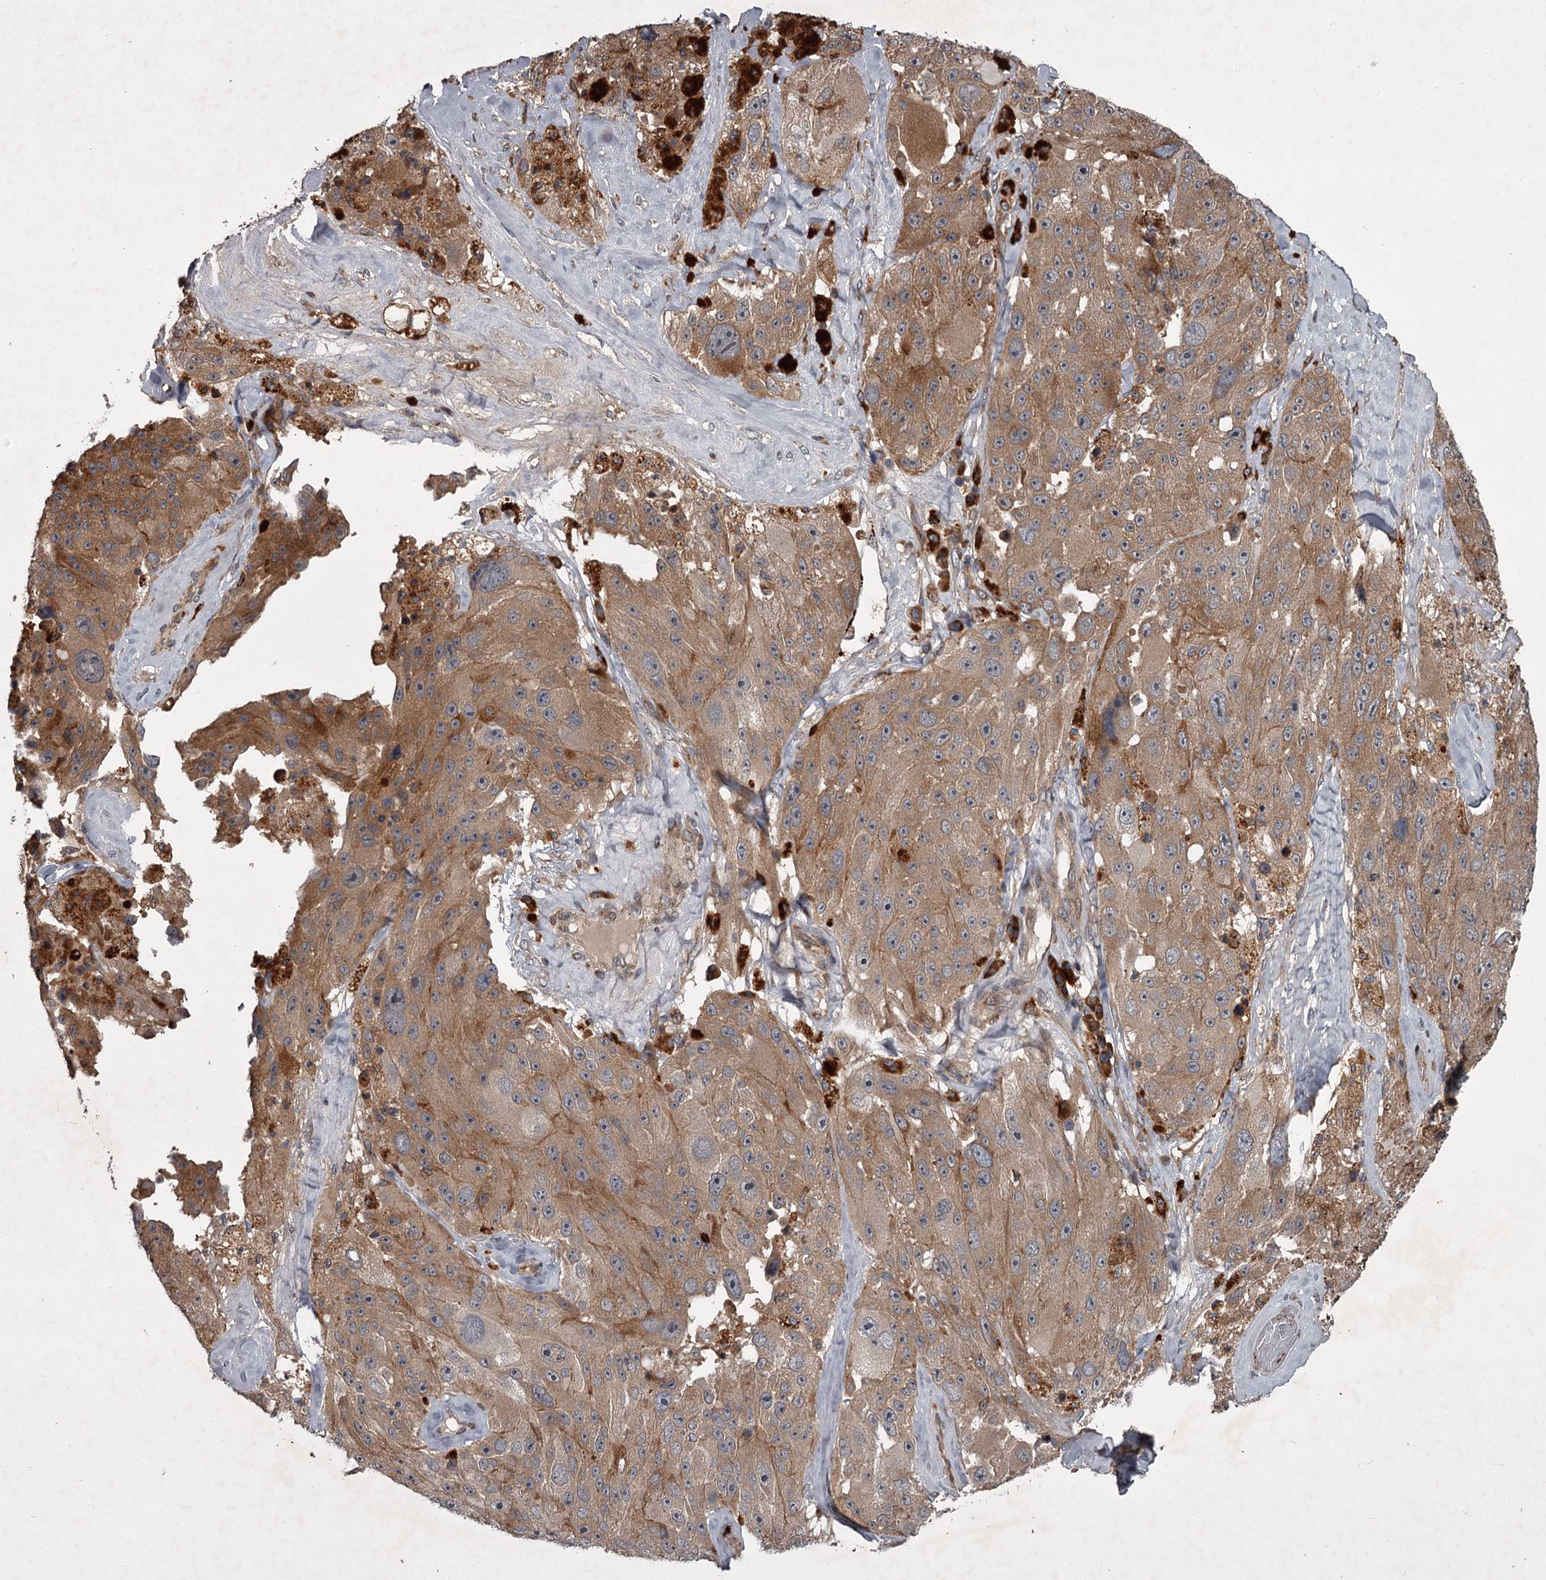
{"staining": {"intensity": "moderate", "quantity": ">75%", "location": "cytoplasmic/membranous"}, "tissue": "melanoma", "cell_type": "Tumor cells", "image_type": "cancer", "snomed": [{"axis": "morphology", "description": "Malignant melanoma, Metastatic site"}, {"axis": "topography", "description": "Lymph node"}], "caption": "An IHC micrograph of tumor tissue is shown. Protein staining in brown highlights moderate cytoplasmic/membranous positivity in malignant melanoma (metastatic site) within tumor cells. Nuclei are stained in blue.", "gene": "UNC93B1", "patient": {"sex": "male", "age": 62}}